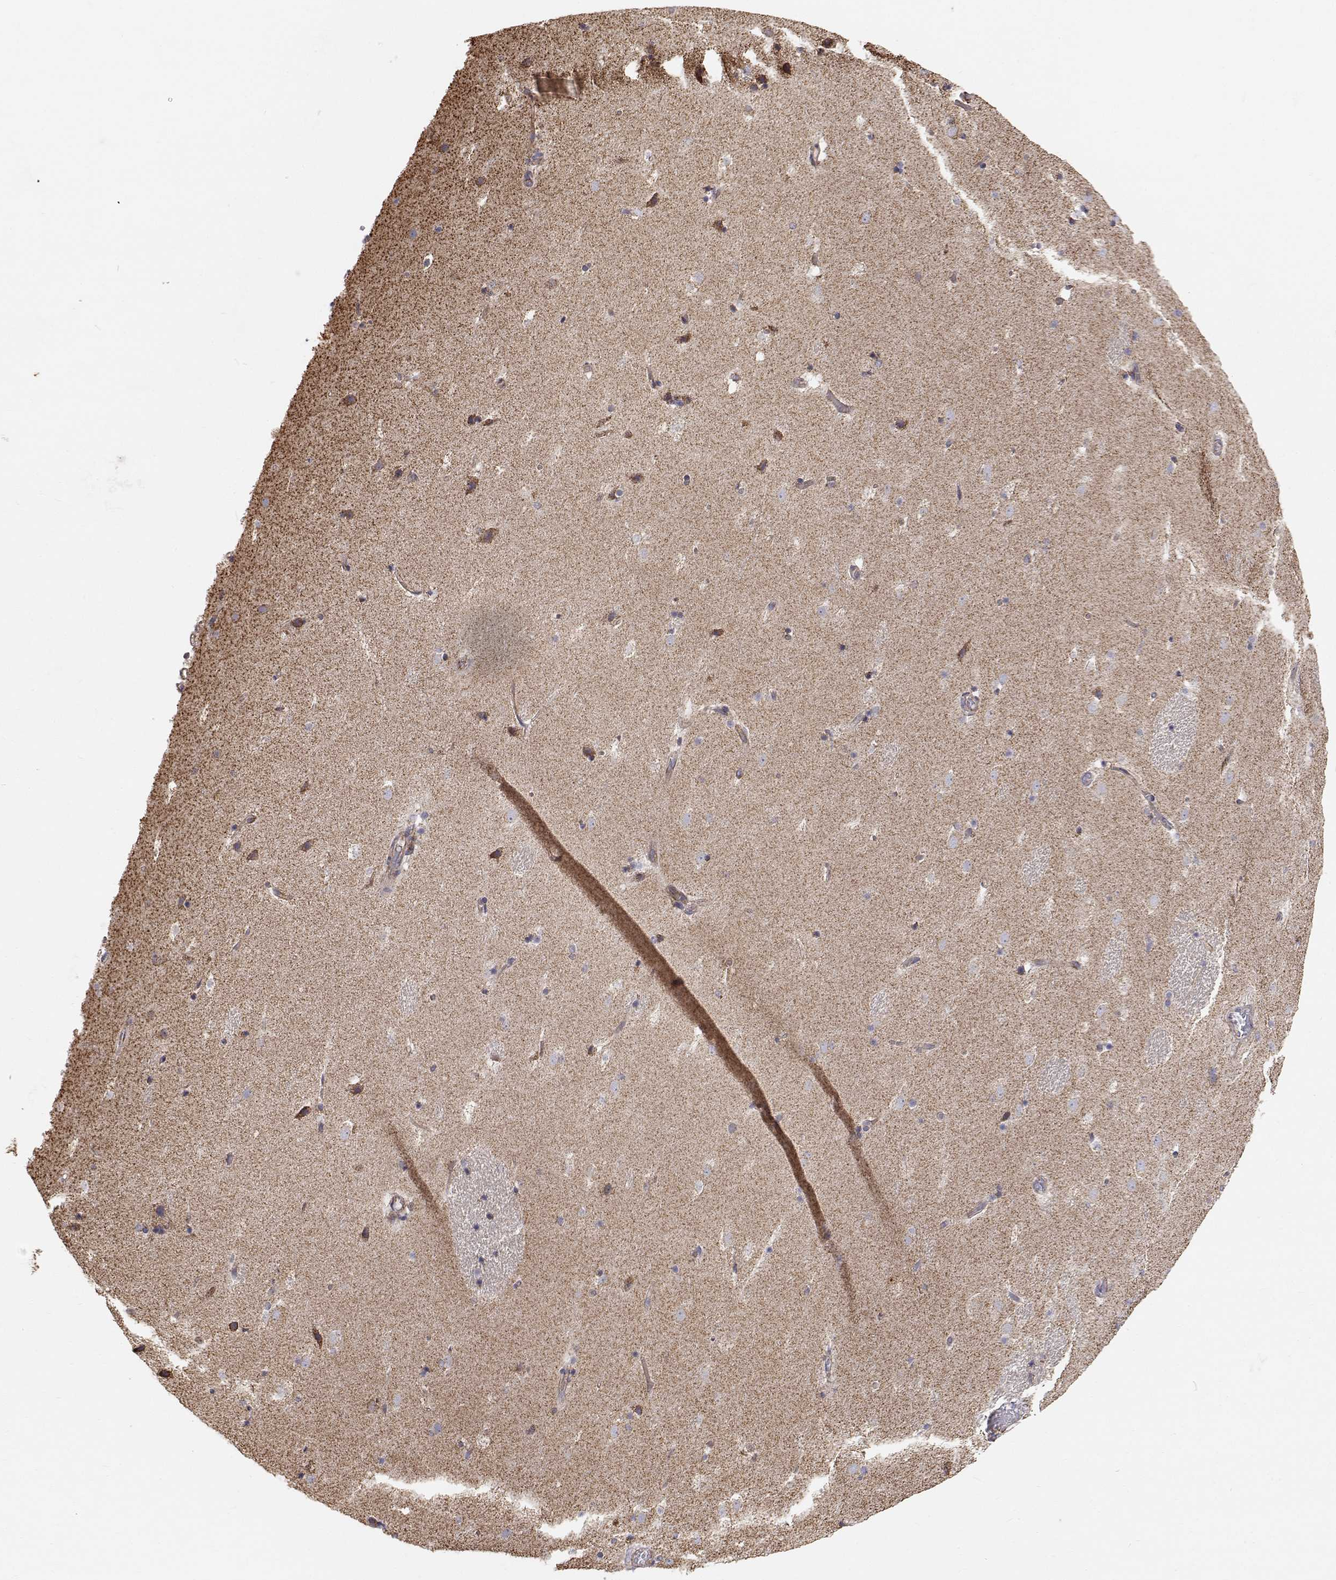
{"staining": {"intensity": "weak", "quantity": "<25%", "location": "cytoplasmic/membranous"}, "tissue": "caudate", "cell_type": "Glial cells", "image_type": "normal", "snomed": [{"axis": "morphology", "description": "Normal tissue, NOS"}, {"axis": "topography", "description": "Lateral ventricle wall"}], "caption": "High power microscopy photomicrograph of an immunohistochemistry micrograph of benign caudate, revealing no significant positivity in glial cells. (DAB (3,3'-diaminobenzidine) immunohistochemistry (IHC) visualized using brightfield microscopy, high magnification).", "gene": "SPICE1", "patient": {"sex": "male", "age": 37}}